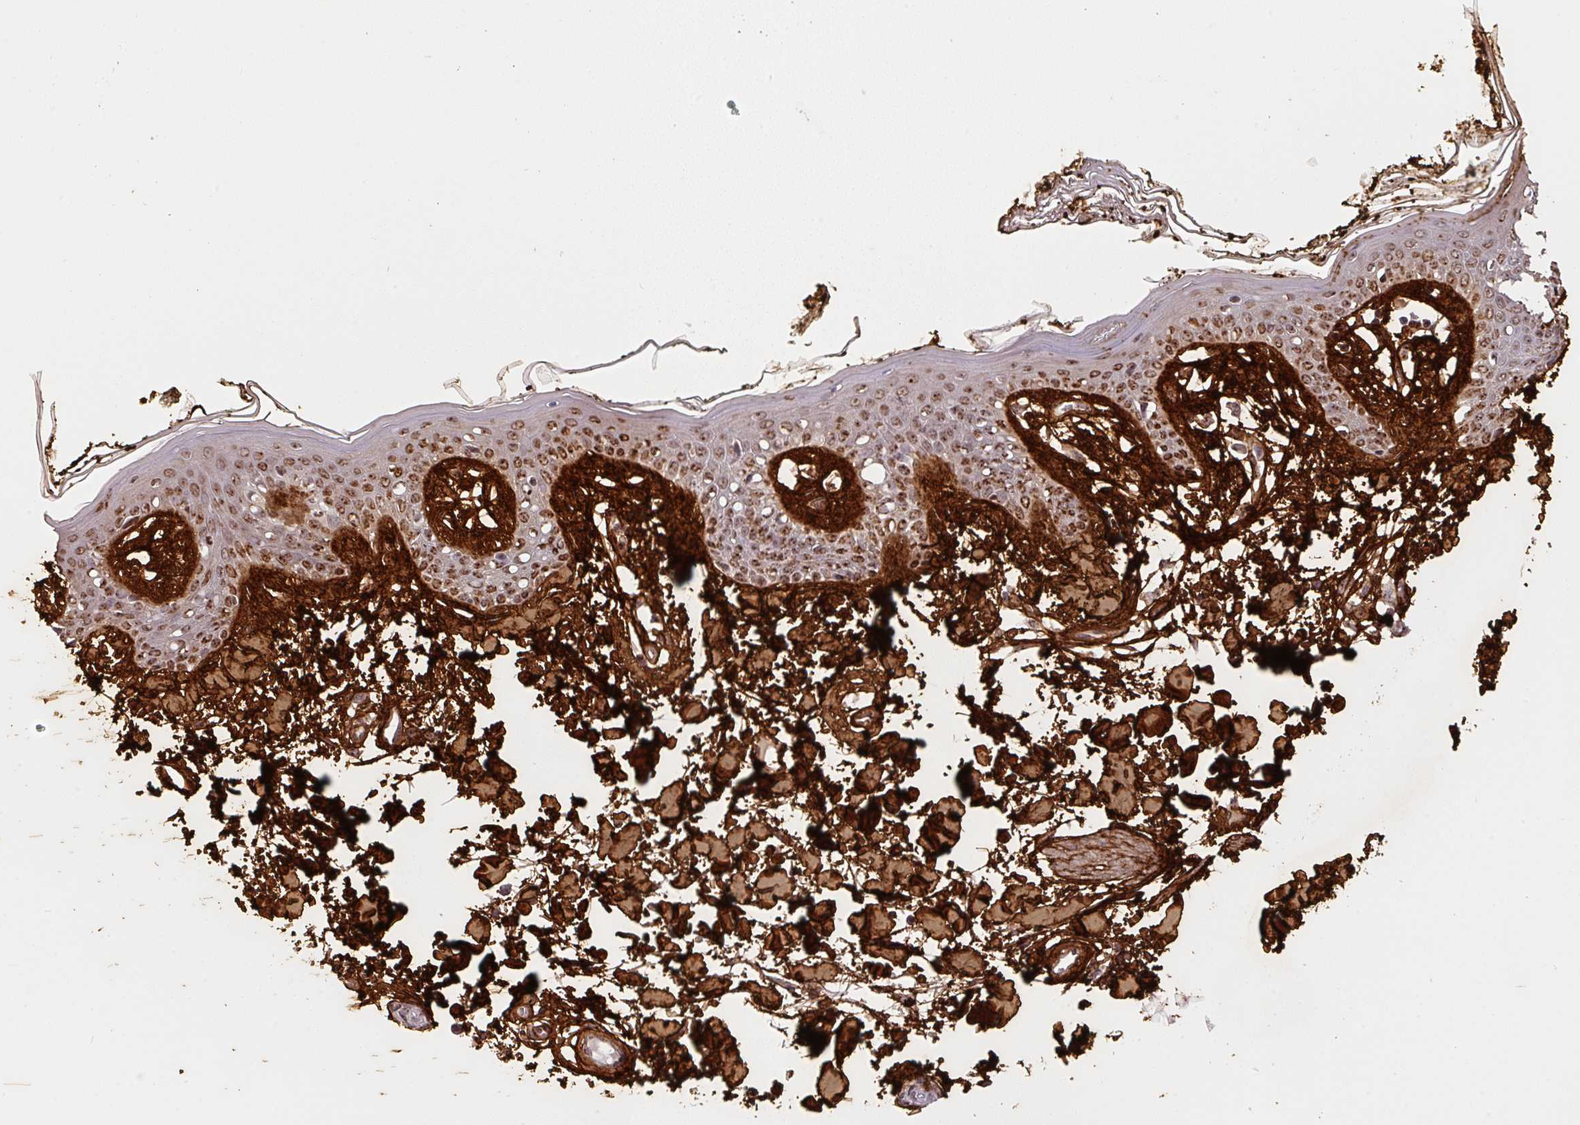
{"staining": {"intensity": "strong", "quantity": ">75%", "location": "cytoplasmic/membranous"}, "tissue": "skin", "cell_type": "Fibroblasts", "image_type": "normal", "snomed": [{"axis": "morphology", "description": "Normal tissue, NOS"}, {"axis": "topography", "description": "Skin"}], "caption": "Strong cytoplasmic/membranous expression for a protein is present in about >75% of fibroblasts of benign skin using IHC.", "gene": "COL3A1", "patient": {"sex": "female", "age": 34}}